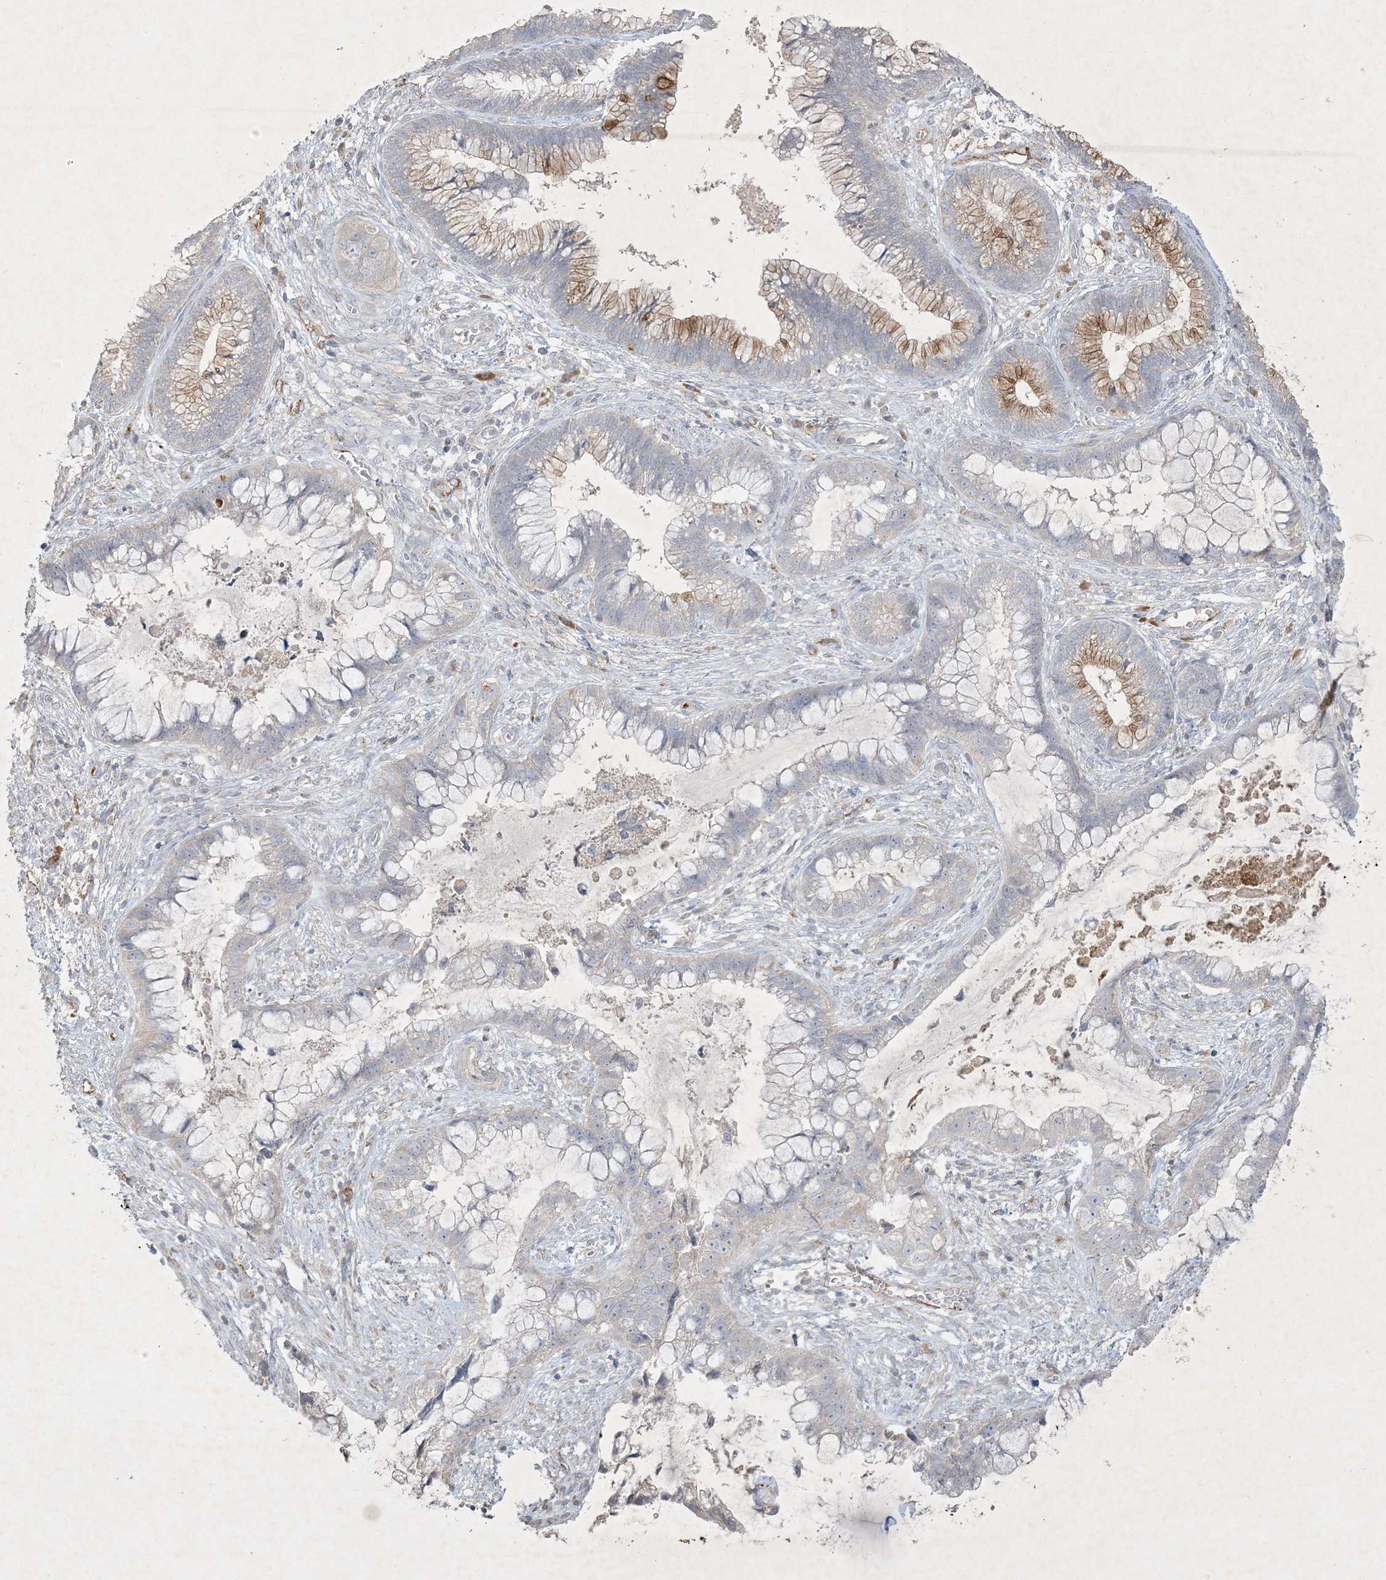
{"staining": {"intensity": "moderate", "quantity": "<25%", "location": "cytoplasmic/membranous"}, "tissue": "cervical cancer", "cell_type": "Tumor cells", "image_type": "cancer", "snomed": [{"axis": "morphology", "description": "Adenocarcinoma, NOS"}, {"axis": "topography", "description": "Cervix"}], "caption": "Human cervical cancer stained for a protein (brown) reveals moderate cytoplasmic/membranous positive staining in approximately <25% of tumor cells.", "gene": "PRSS36", "patient": {"sex": "female", "age": 44}}